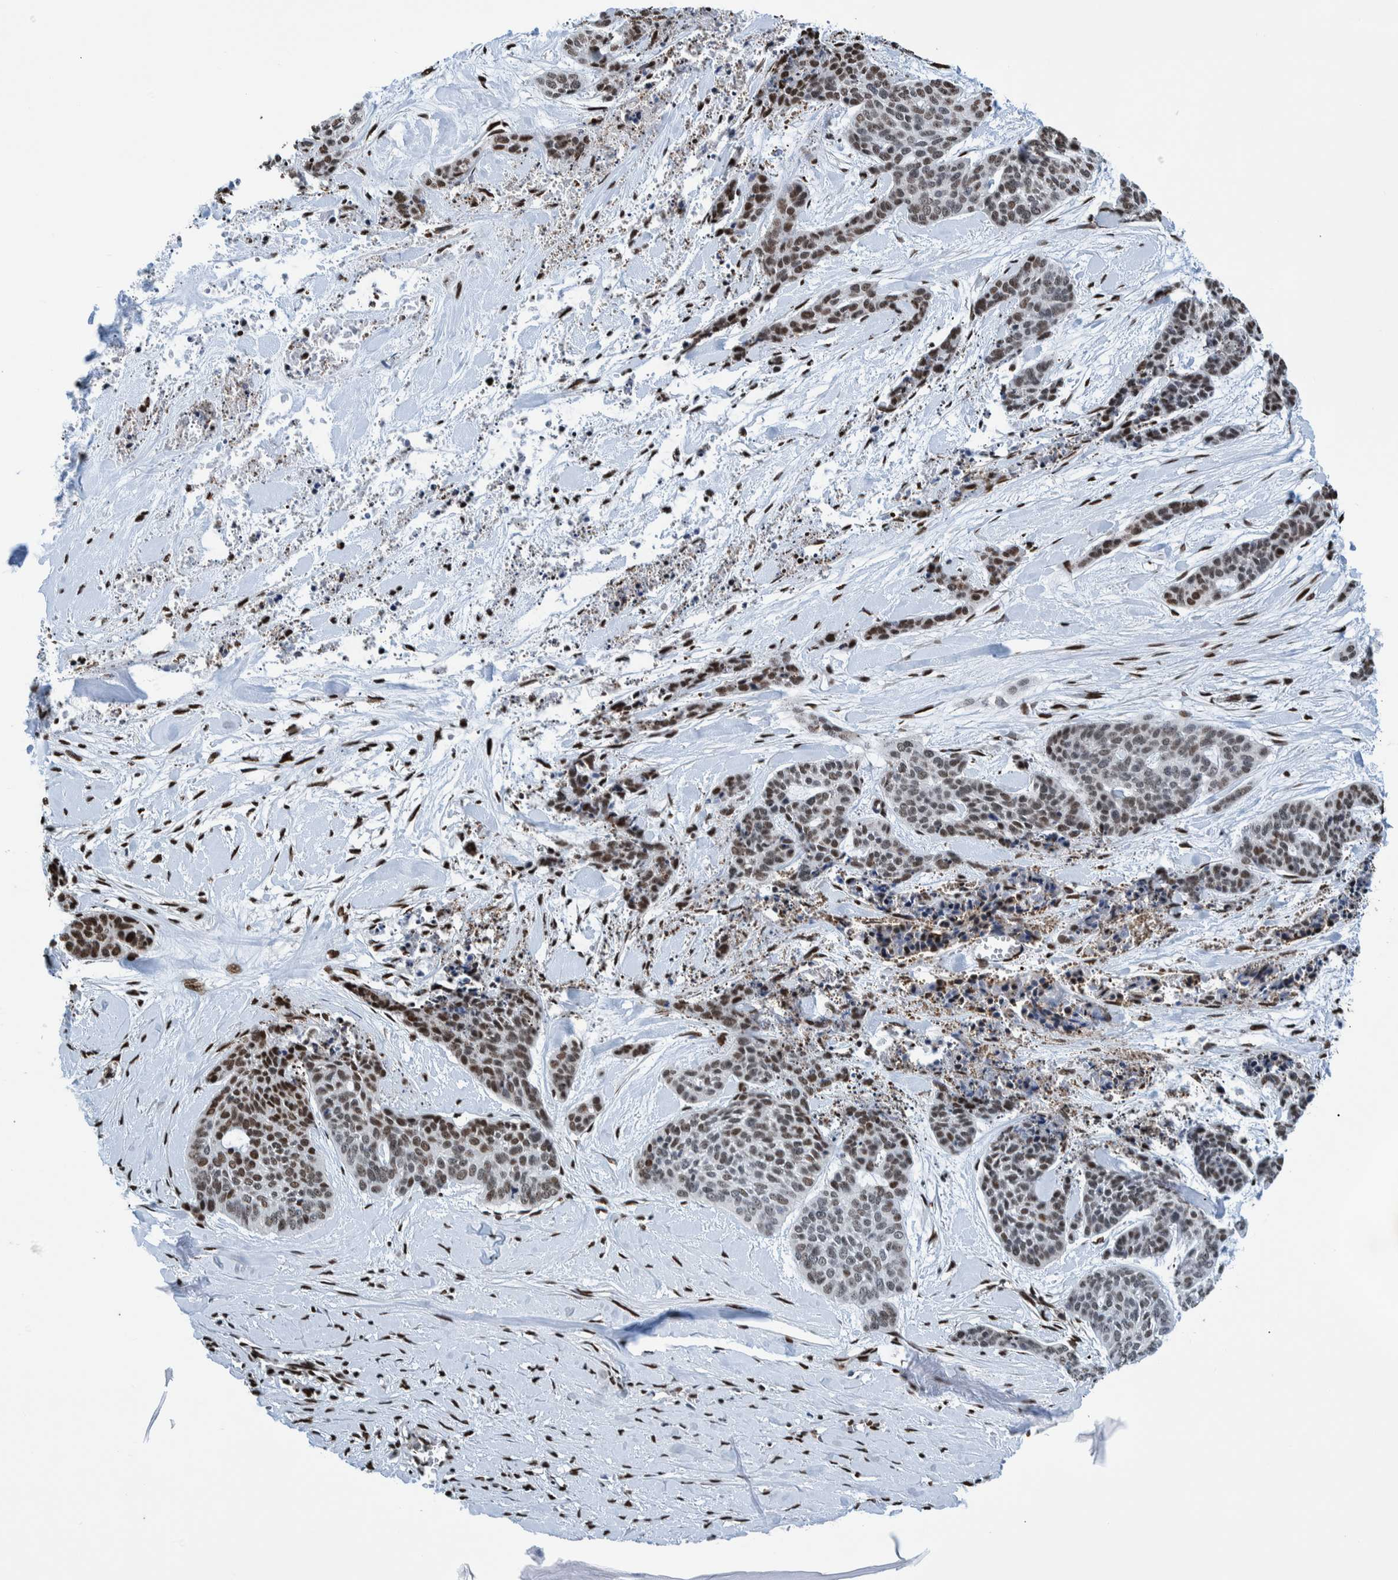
{"staining": {"intensity": "moderate", "quantity": "25%-75%", "location": "nuclear"}, "tissue": "skin cancer", "cell_type": "Tumor cells", "image_type": "cancer", "snomed": [{"axis": "morphology", "description": "Basal cell carcinoma"}, {"axis": "topography", "description": "Skin"}], "caption": "IHC micrograph of neoplastic tissue: basal cell carcinoma (skin) stained using IHC displays medium levels of moderate protein expression localized specifically in the nuclear of tumor cells, appearing as a nuclear brown color.", "gene": "HEATR9", "patient": {"sex": "female", "age": 64}}